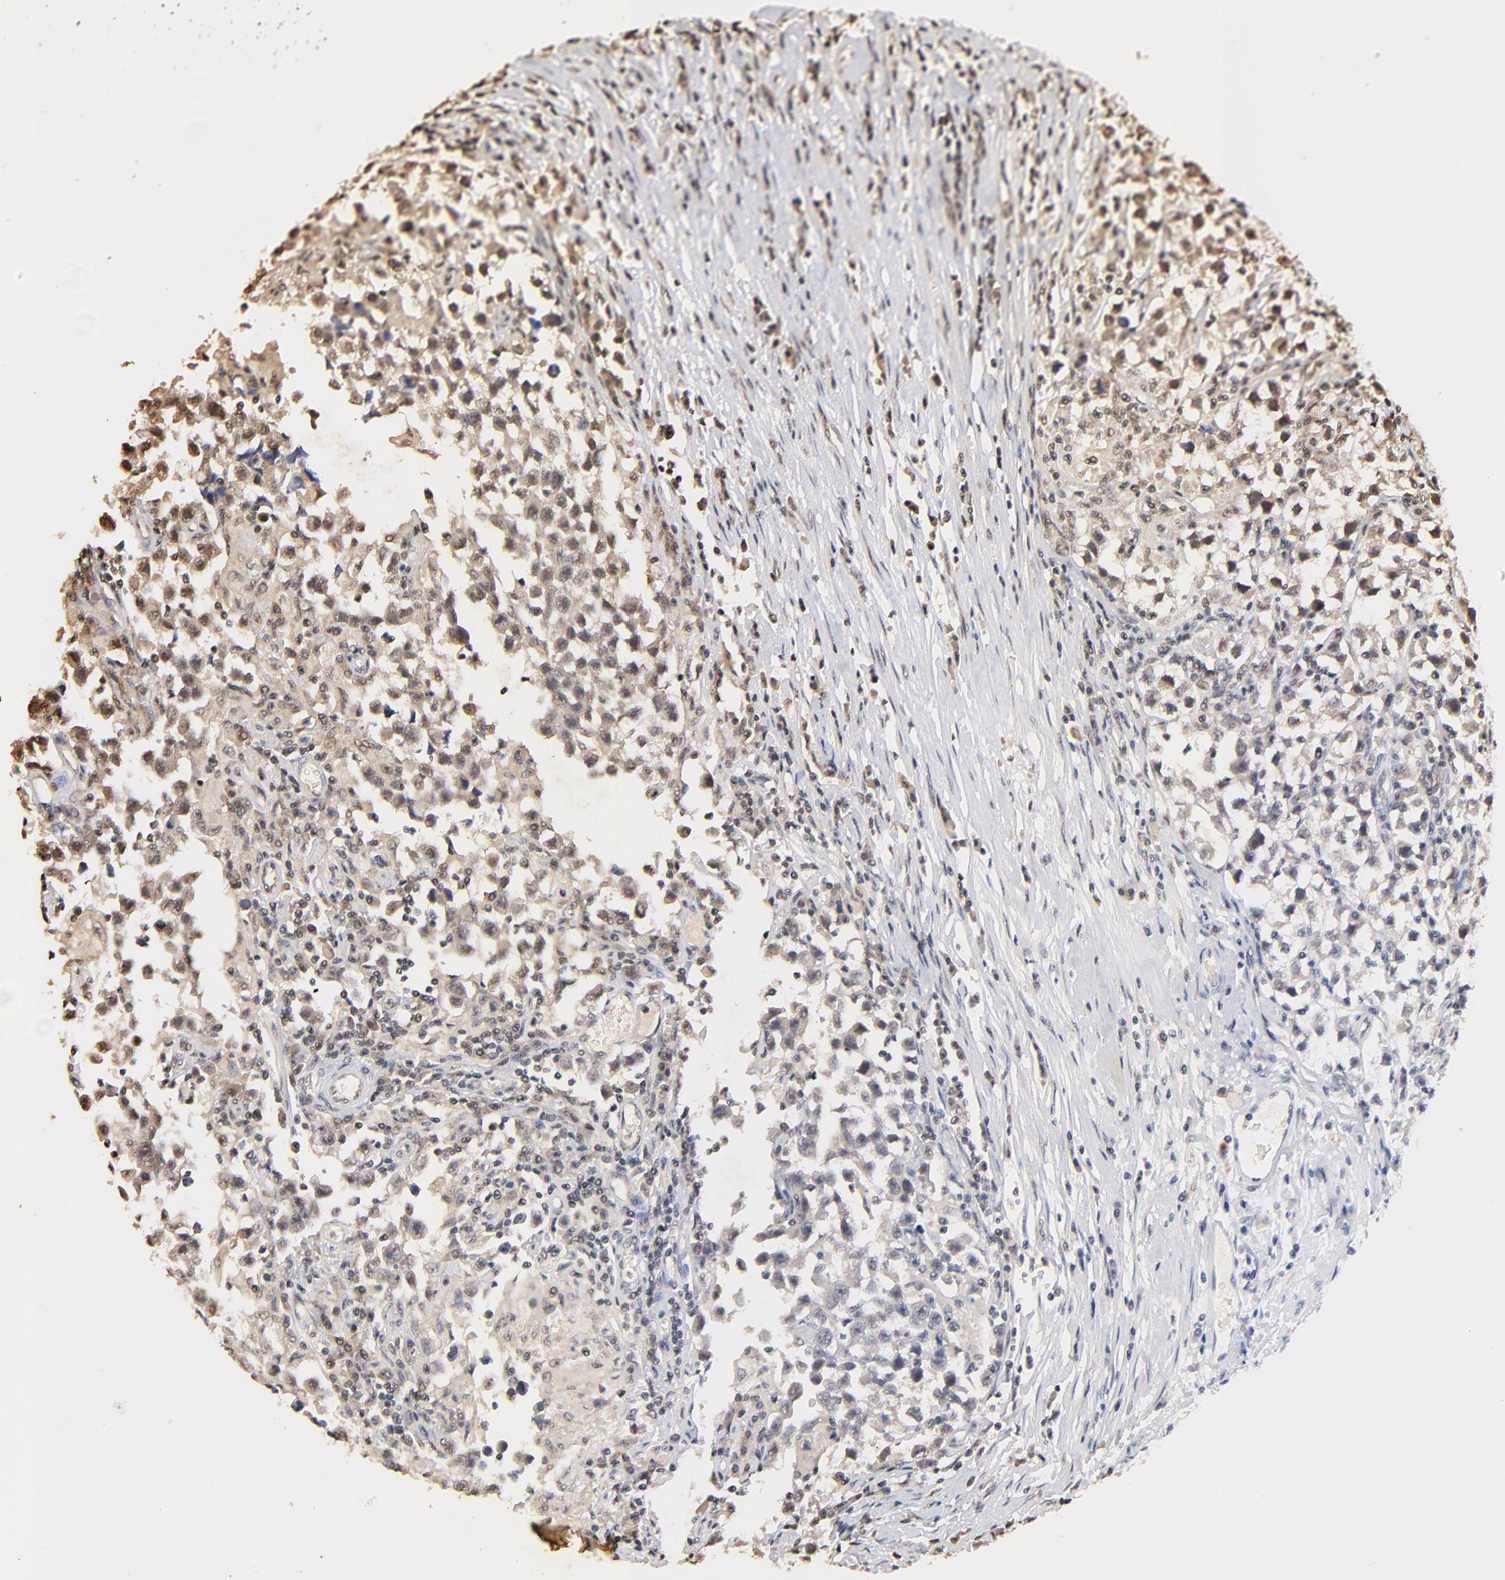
{"staining": {"intensity": "moderate", "quantity": ">75%", "location": "cytoplasmic/membranous,nuclear"}, "tissue": "testis cancer", "cell_type": "Tumor cells", "image_type": "cancer", "snomed": [{"axis": "morphology", "description": "Seminoma, NOS"}, {"axis": "topography", "description": "Testis"}], "caption": "Immunohistochemical staining of testis cancer (seminoma) exhibits medium levels of moderate cytoplasmic/membranous and nuclear staining in approximately >75% of tumor cells. (Stains: DAB (3,3'-diaminobenzidine) in brown, nuclei in blue, Microscopy: brightfield microscopy at high magnification).", "gene": "MED12", "patient": {"sex": "male", "age": 33}}